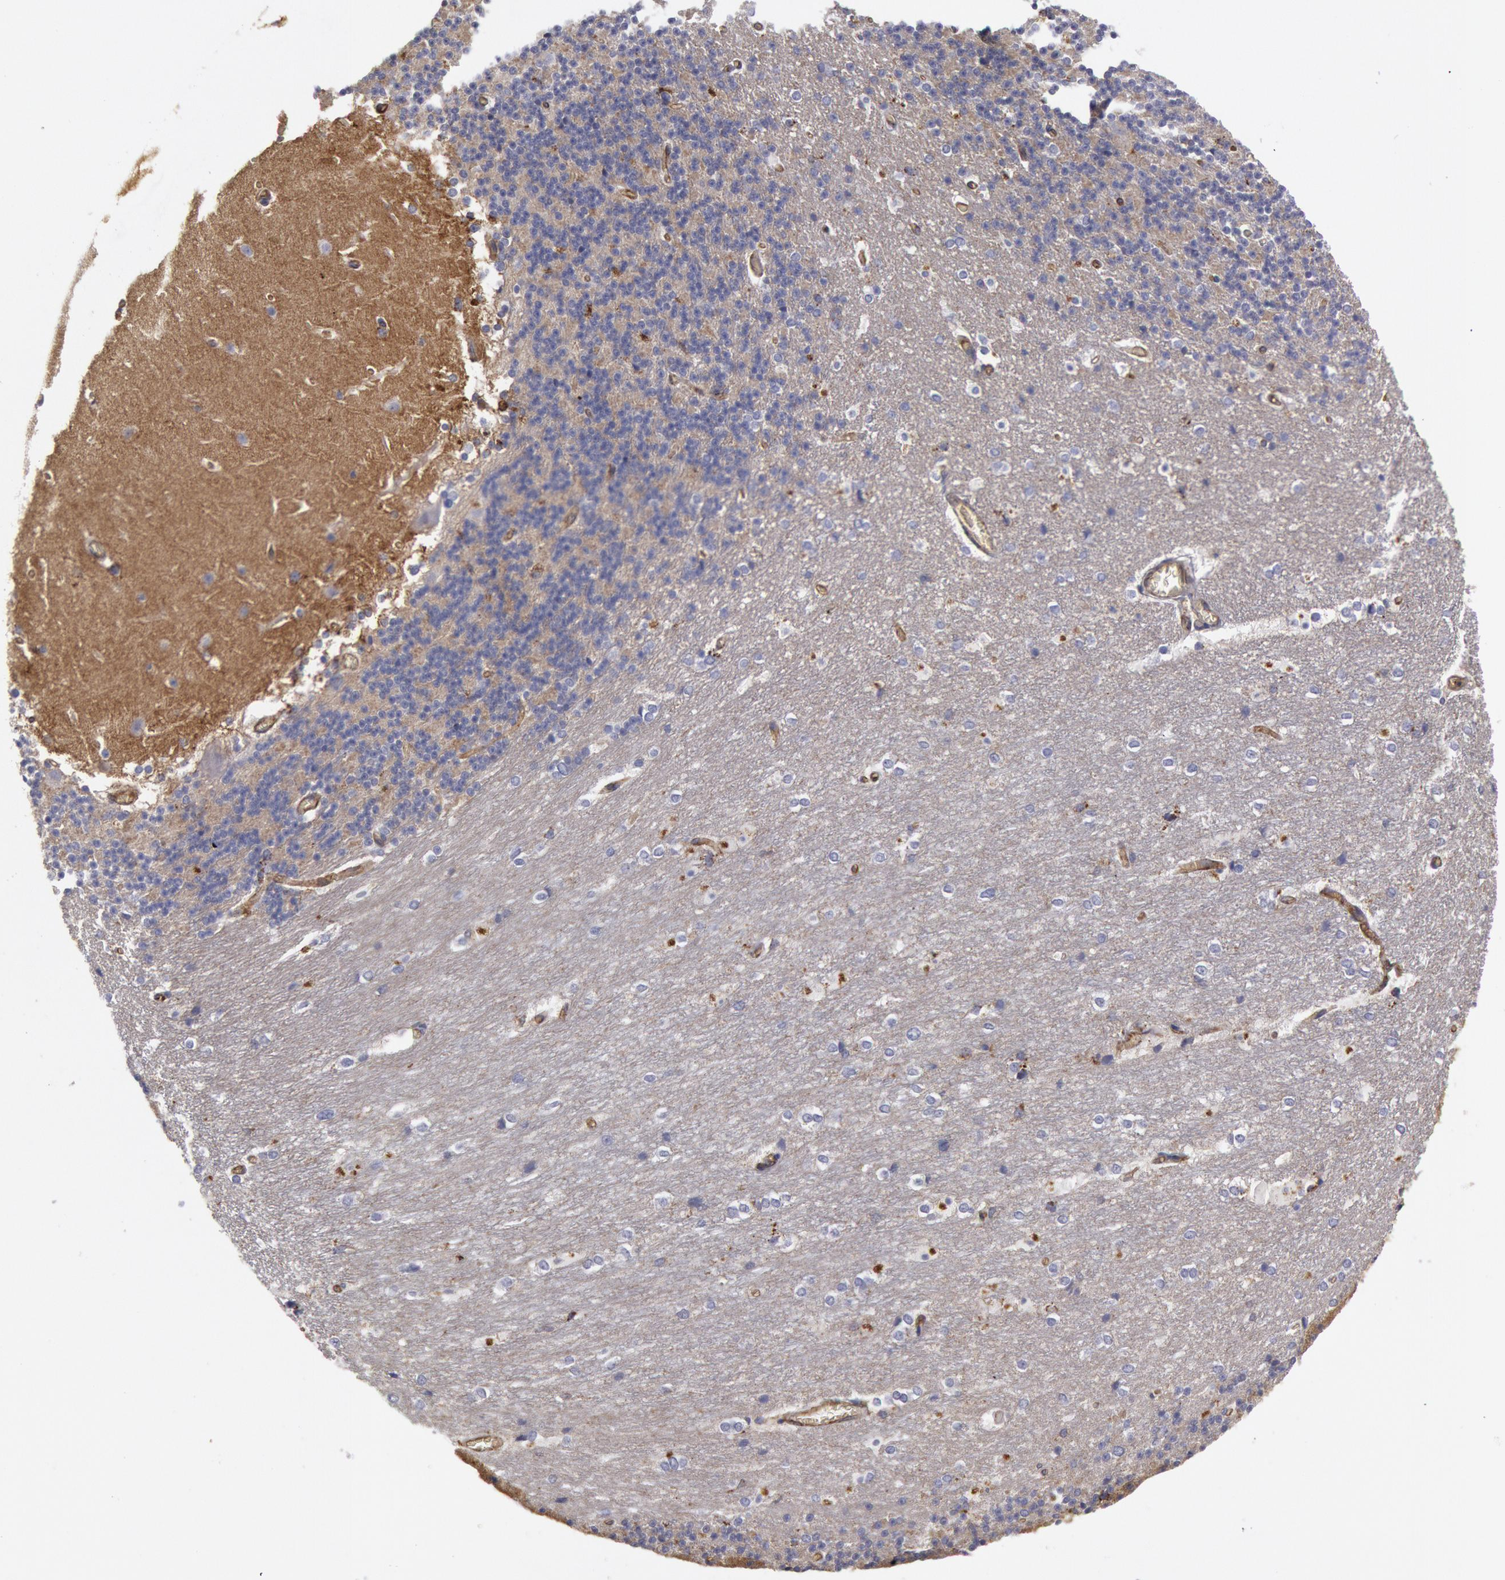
{"staining": {"intensity": "negative", "quantity": "none", "location": "none"}, "tissue": "cerebellum", "cell_type": "Cells in granular layer", "image_type": "normal", "snomed": [{"axis": "morphology", "description": "Normal tissue, NOS"}, {"axis": "topography", "description": "Cerebellum"}], "caption": "This histopathology image is of benign cerebellum stained with immunohistochemistry to label a protein in brown with the nuclei are counter-stained blue. There is no expression in cells in granular layer. Brightfield microscopy of immunohistochemistry stained with DAB (3,3'-diaminobenzidine) (brown) and hematoxylin (blue), captured at high magnification.", "gene": "FLOT1", "patient": {"sex": "female", "age": 19}}